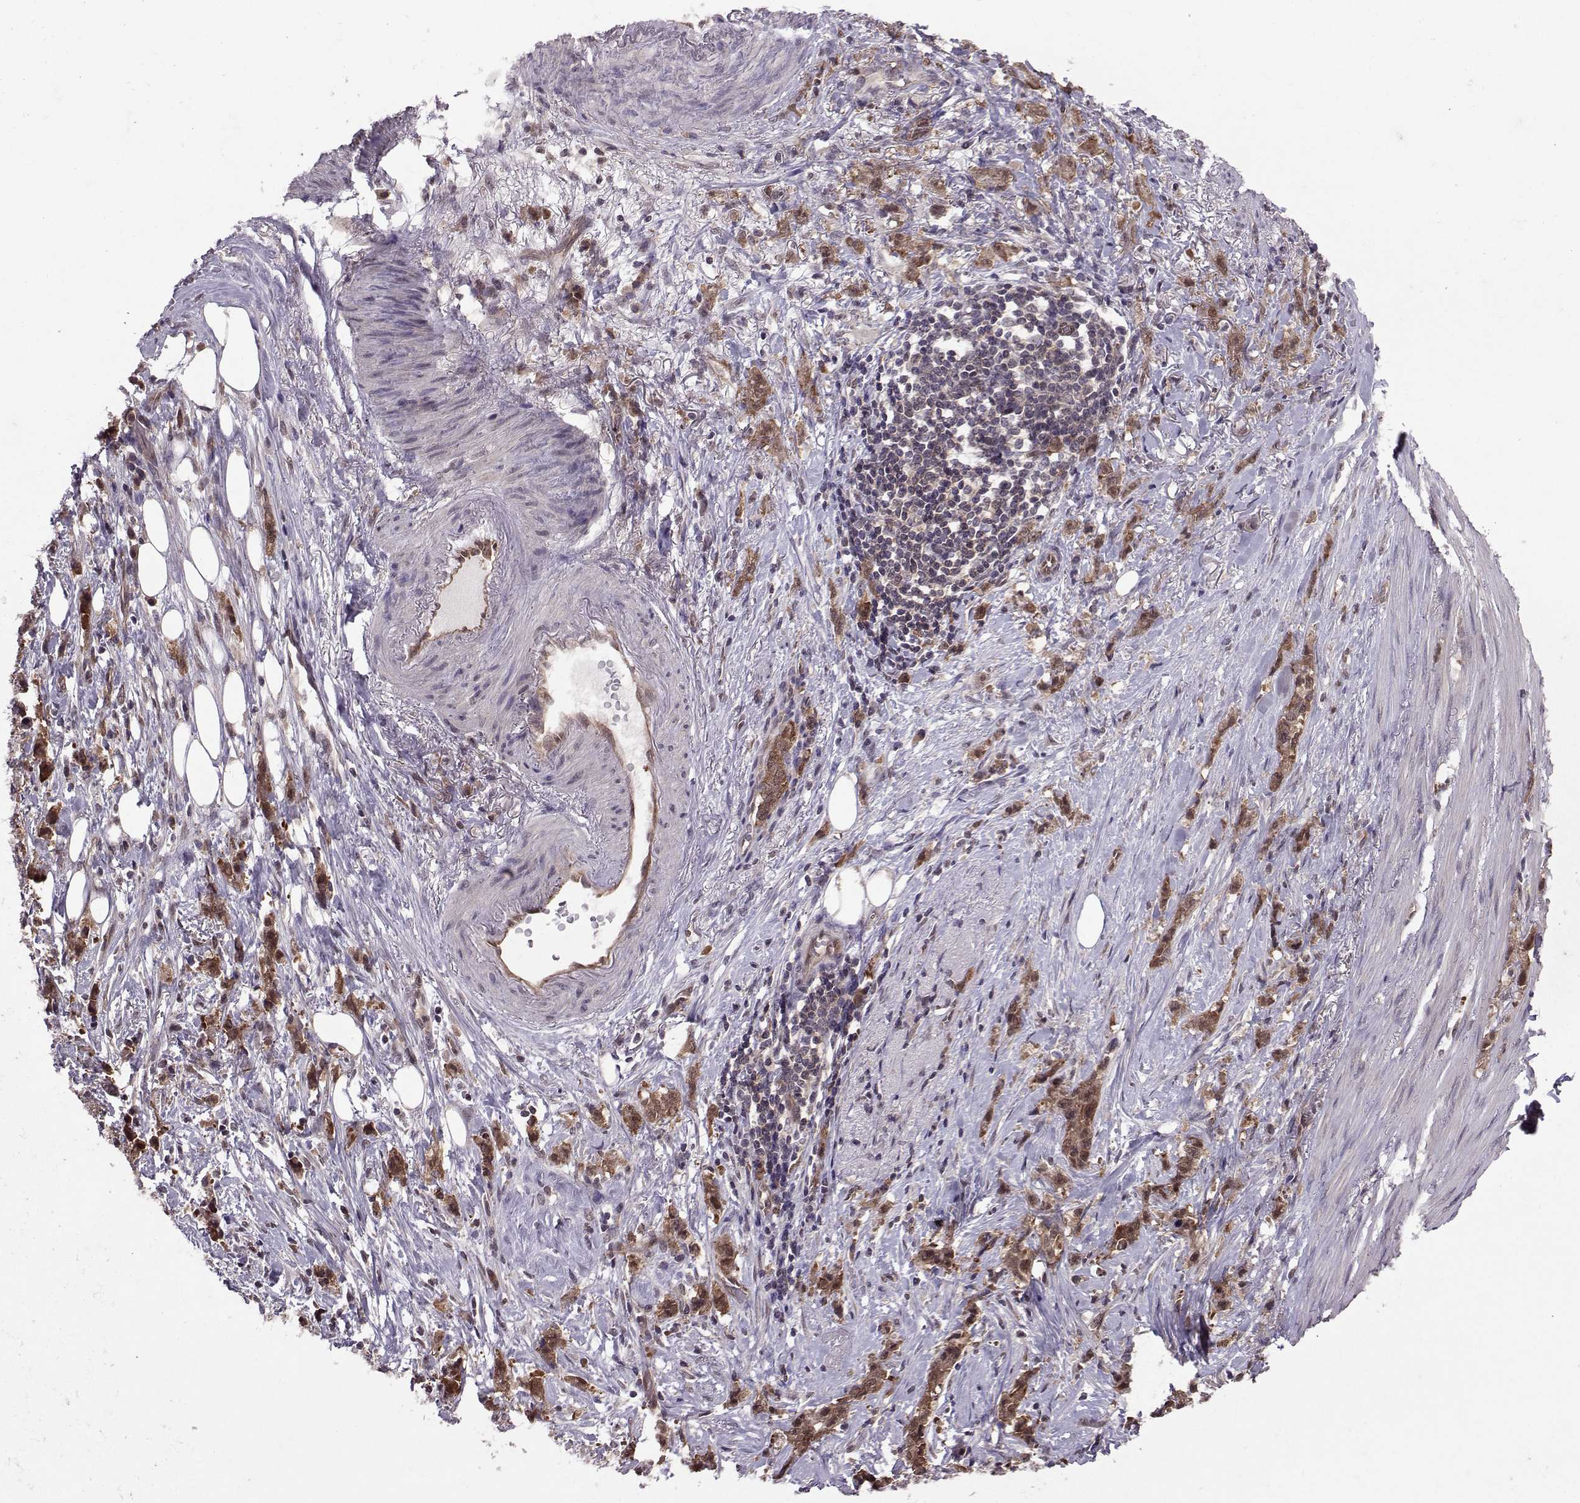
{"staining": {"intensity": "moderate", "quantity": ">75%", "location": "cytoplasmic/membranous,nuclear"}, "tissue": "stomach cancer", "cell_type": "Tumor cells", "image_type": "cancer", "snomed": [{"axis": "morphology", "description": "Adenocarcinoma, NOS"}, {"axis": "topography", "description": "Stomach, lower"}], "caption": "IHC staining of stomach cancer (adenocarcinoma), which exhibits medium levels of moderate cytoplasmic/membranous and nuclear expression in about >75% of tumor cells indicating moderate cytoplasmic/membranous and nuclear protein staining. The staining was performed using DAB (brown) for protein detection and nuclei were counterstained in hematoxylin (blue).", "gene": "PPP2R2A", "patient": {"sex": "male", "age": 88}}